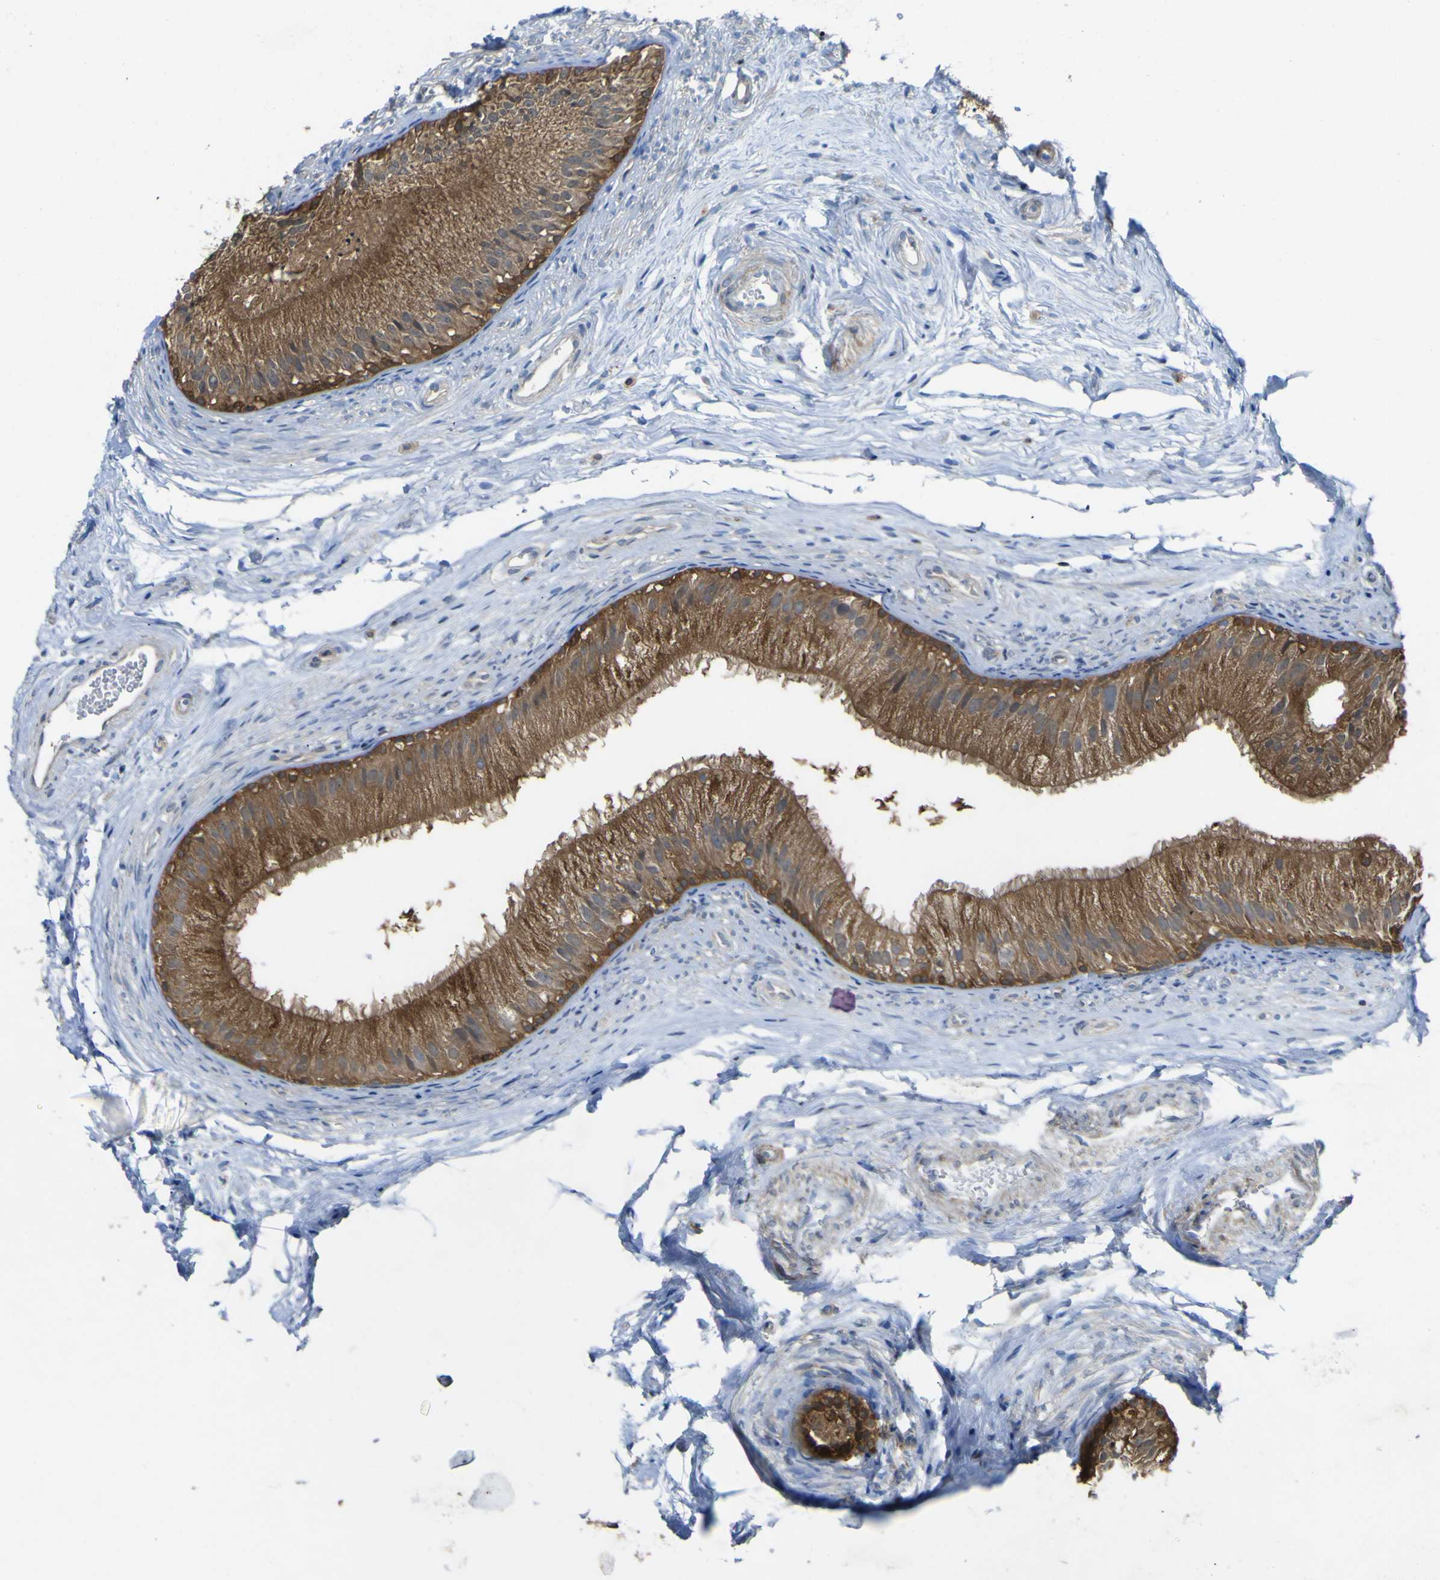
{"staining": {"intensity": "moderate", "quantity": ">75%", "location": "cytoplasmic/membranous"}, "tissue": "epididymis", "cell_type": "Glandular cells", "image_type": "normal", "snomed": [{"axis": "morphology", "description": "Normal tissue, NOS"}, {"axis": "topography", "description": "Epididymis"}], "caption": "Immunohistochemistry (IHC) histopathology image of benign epididymis: epididymis stained using immunohistochemistry (IHC) shows medium levels of moderate protein expression localized specifically in the cytoplasmic/membranous of glandular cells, appearing as a cytoplasmic/membranous brown color.", "gene": "EML2", "patient": {"sex": "male", "age": 56}}